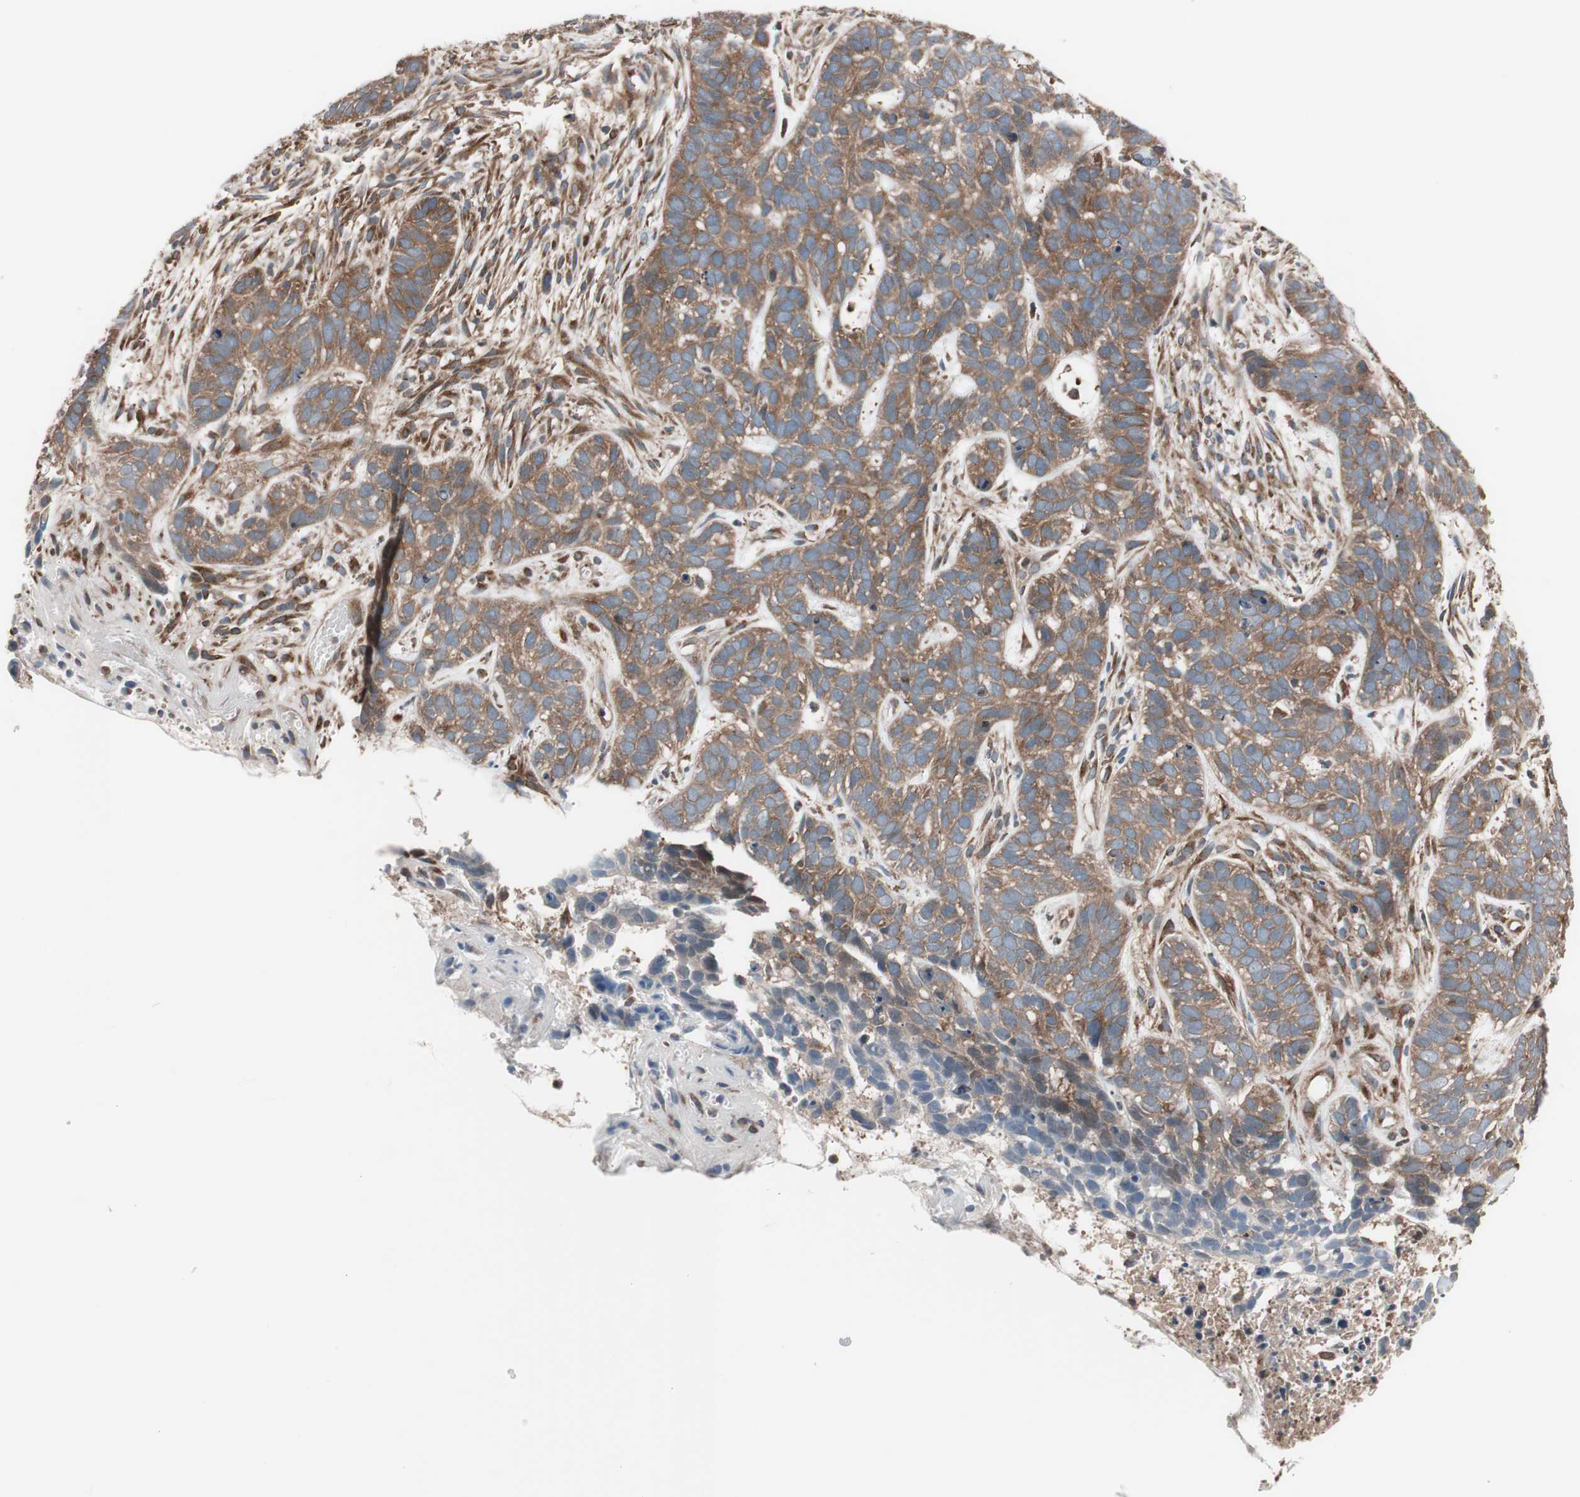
{"staining": {"intensity": "moderate", "quantity": ">75%", "location": "cytoplasmic/membranous"}, "tissue": "skin cancer", "cell_type": "Tumor cells", "image_type": "cancer", "snomed": [{"axis": "morphology", "description": "Basal cell carcinoma"}, {"axis": "topography", "description": "Skin"}], "caption": "Protein expression analysis of skin cancer displays moderate cytoplasmic/membranous expression in about >75% of tumor cells.", "gene": "SEC31A", "patient": {"sex": "male", "age": 87}}